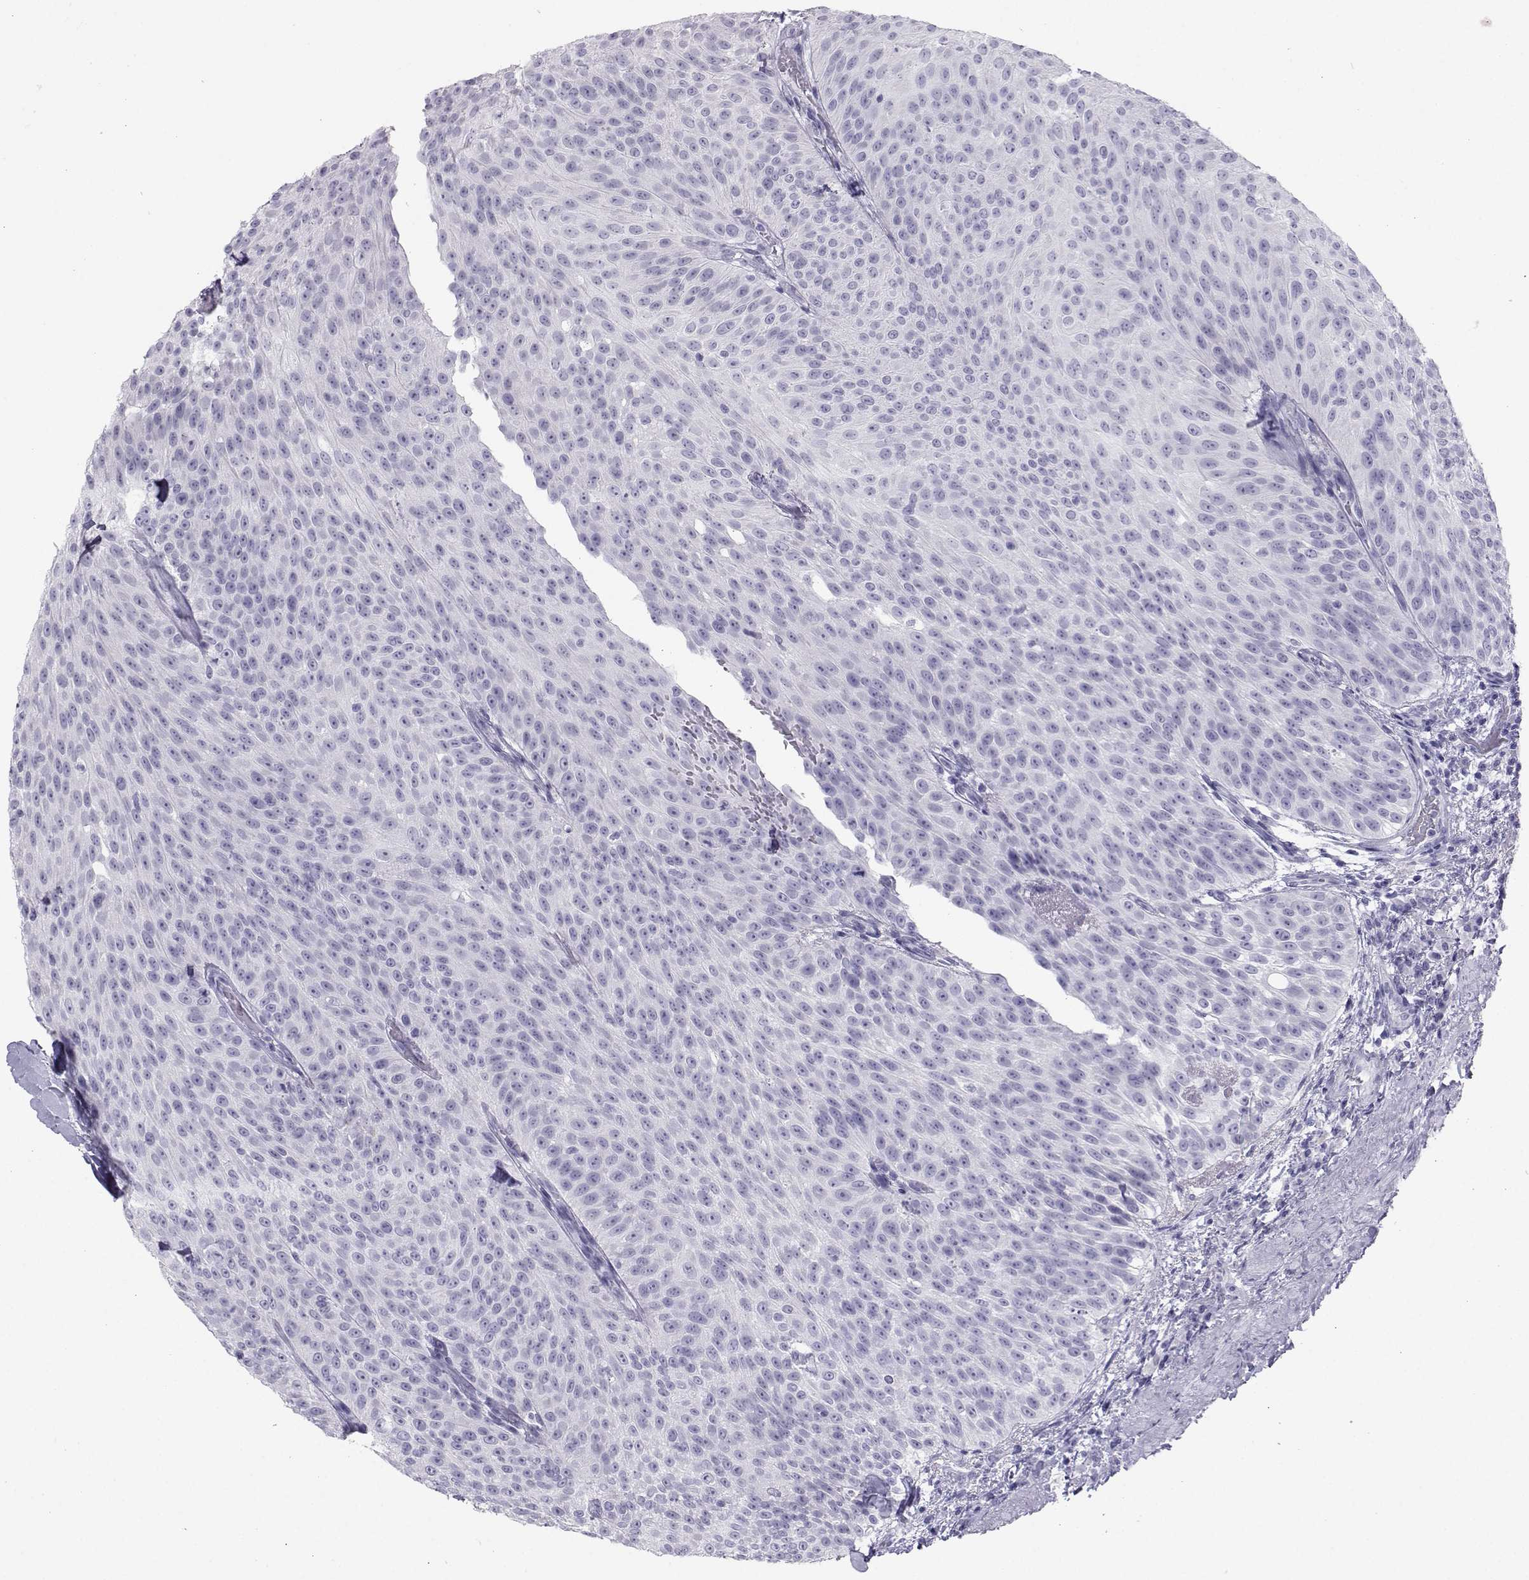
{"staining": {"intensity": "negative", "quantity": "none", "location": "none"}, "tissue": "urothelial cancer", "cell_type": "Tumor cells", "image_type": "cancer", "snomed": [{"axis": "morphology", "description": "Urothelial carcinoma, Low grade"}, {"axis": "topography", "description": "Urinary bladder"}], "caption": "This is an IHC image of human urothelial carcinoma (low-grade). There is no positivity in tumor cells.", "gene": "SST", "patient": {"sex": "male", "age": 78}}